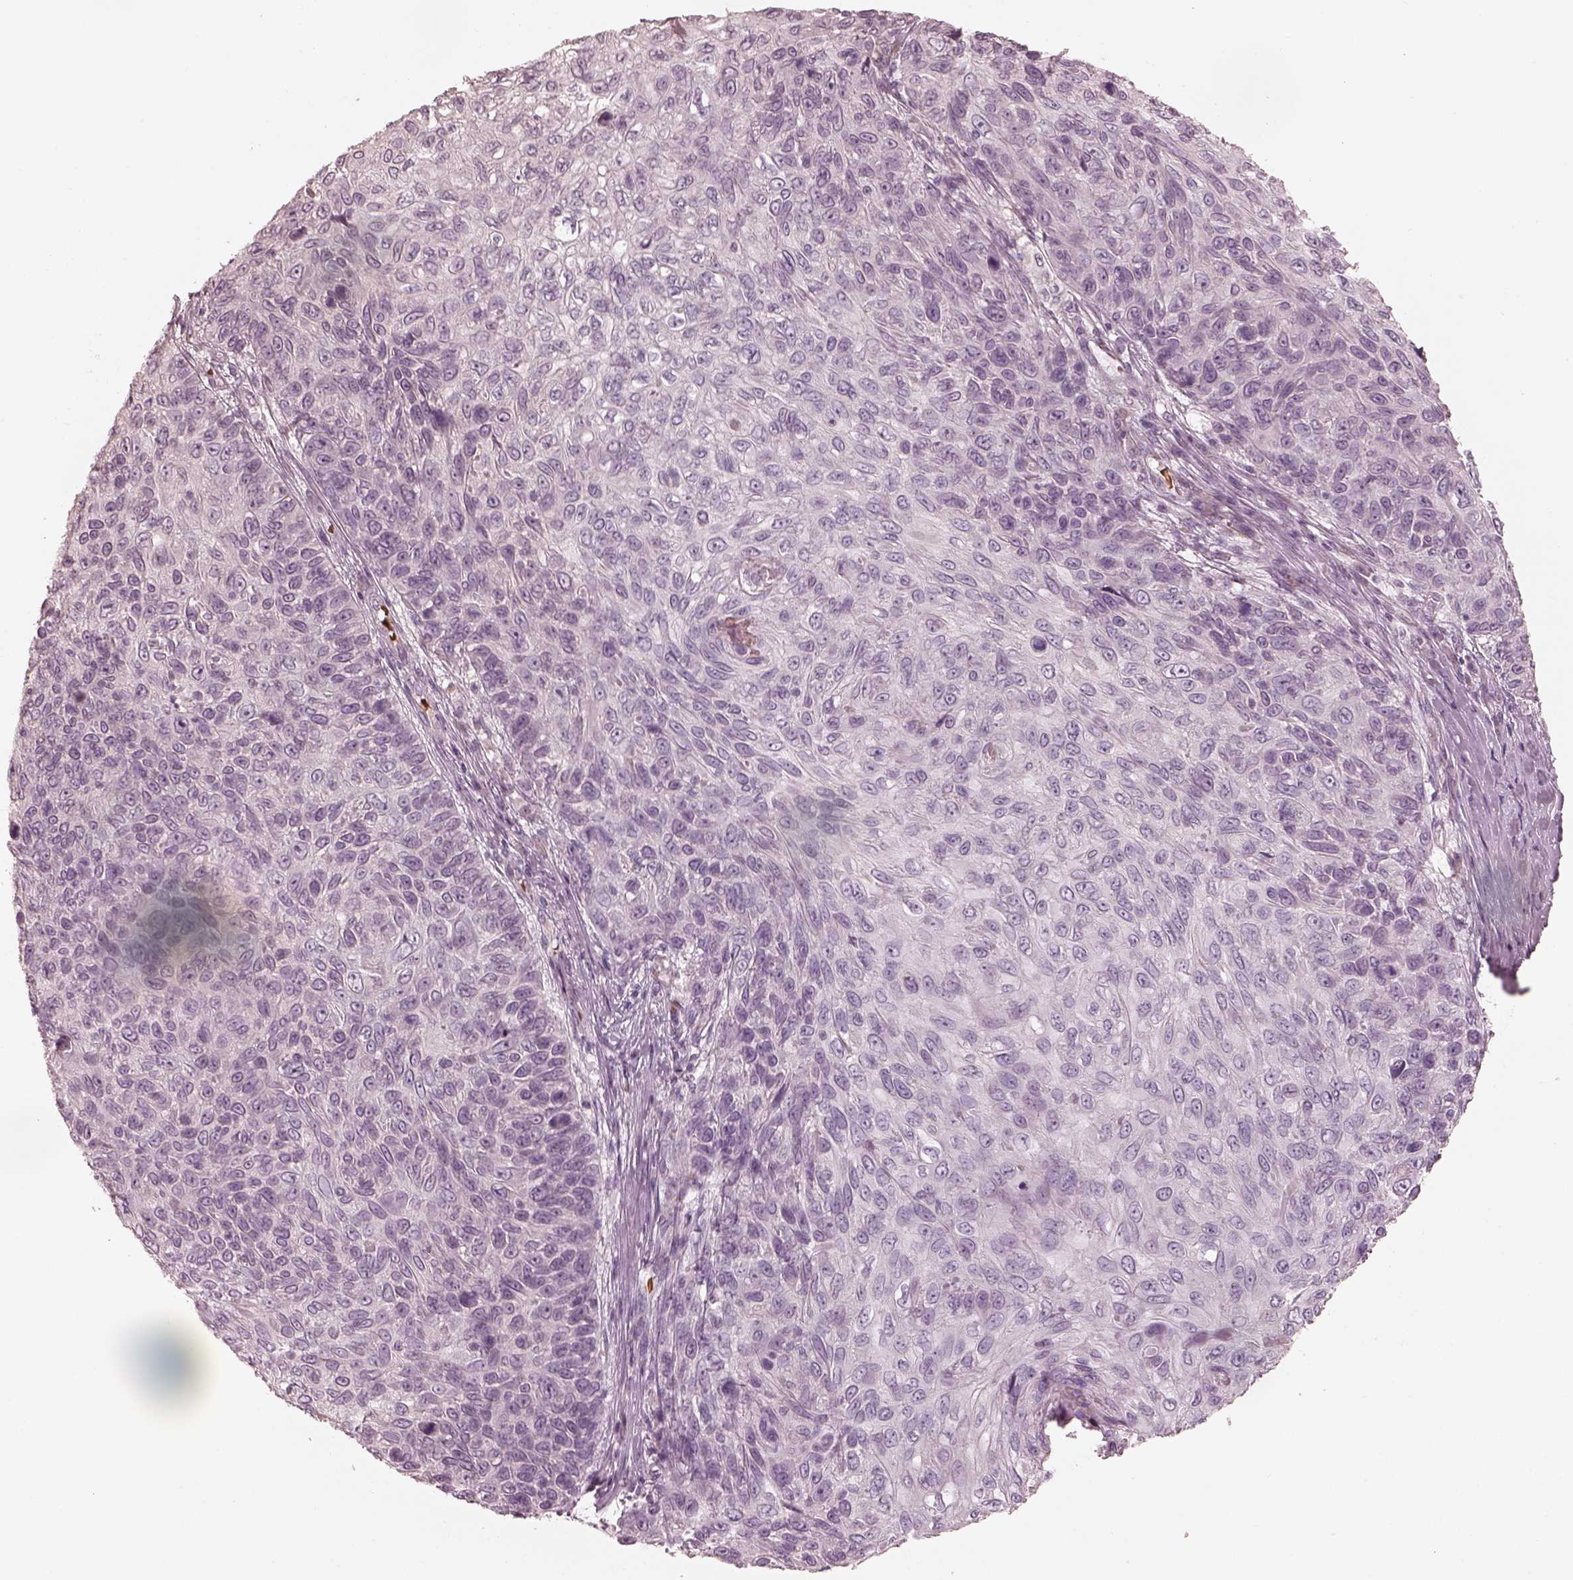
{"staining": {"intensity": "negative", "quantity": "none", "location": "none"}, "tissue": "skin cancer", "cell_type": "Tumor cells", "image_type": "cancer", "snomed": [{"axis": "morphology", "description": "Squamous cell carcinoma, NOS"}, {"axis": "topography", "description": "Skin"}], "caption": "A micrograph of human skin squamous cell carcinoma is negative for staining in tumor cells.", "gene": "ANKLE1", "patient": {"sex": "male", "age": 92}}